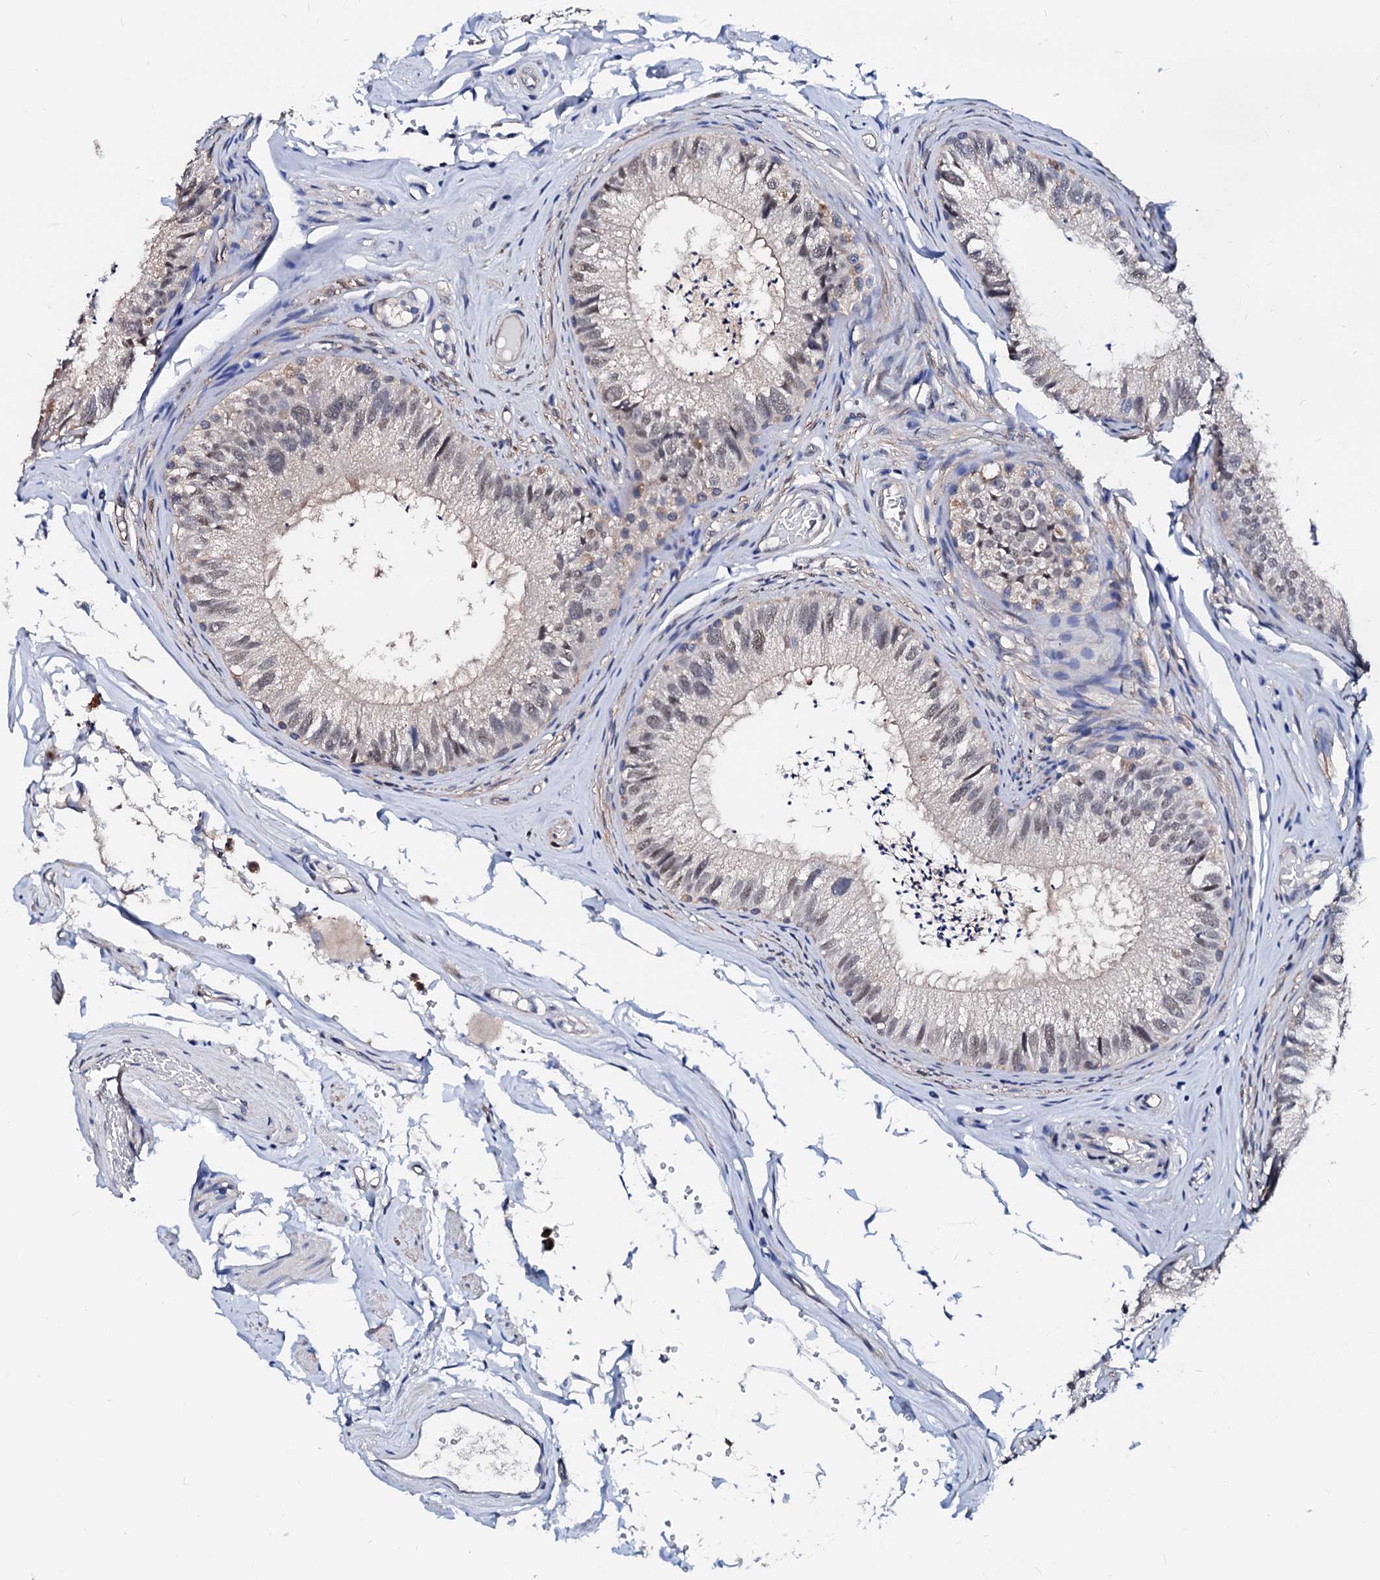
{"staining": {"intensity": "moderate", "quantity": "25%-75%", "location": "cytoplasmic/membranous,nuclear"}, "tissue": "epididymis", "cell_type": "Glandular cells", "image_type": "normal", "snomed": [{"axis": "morphology", "description": "Normal tissue, NOS"}, {"axis": "topography", "description": "Epididymis"}], "caption": "Brown immunohistochemical staining in normal human epididymis reveals moderate cytoplasmic/membranous,nuclear expression in about 25%-75% of glandular cells. (Stains: DAB (3,3'-diaminobenzidine) in brown, nuclei in blue, Microscopy: brightfield microscopy at high magnification).", "gene": "CSN2", "patient": {"sex": "male", "age": 79}}